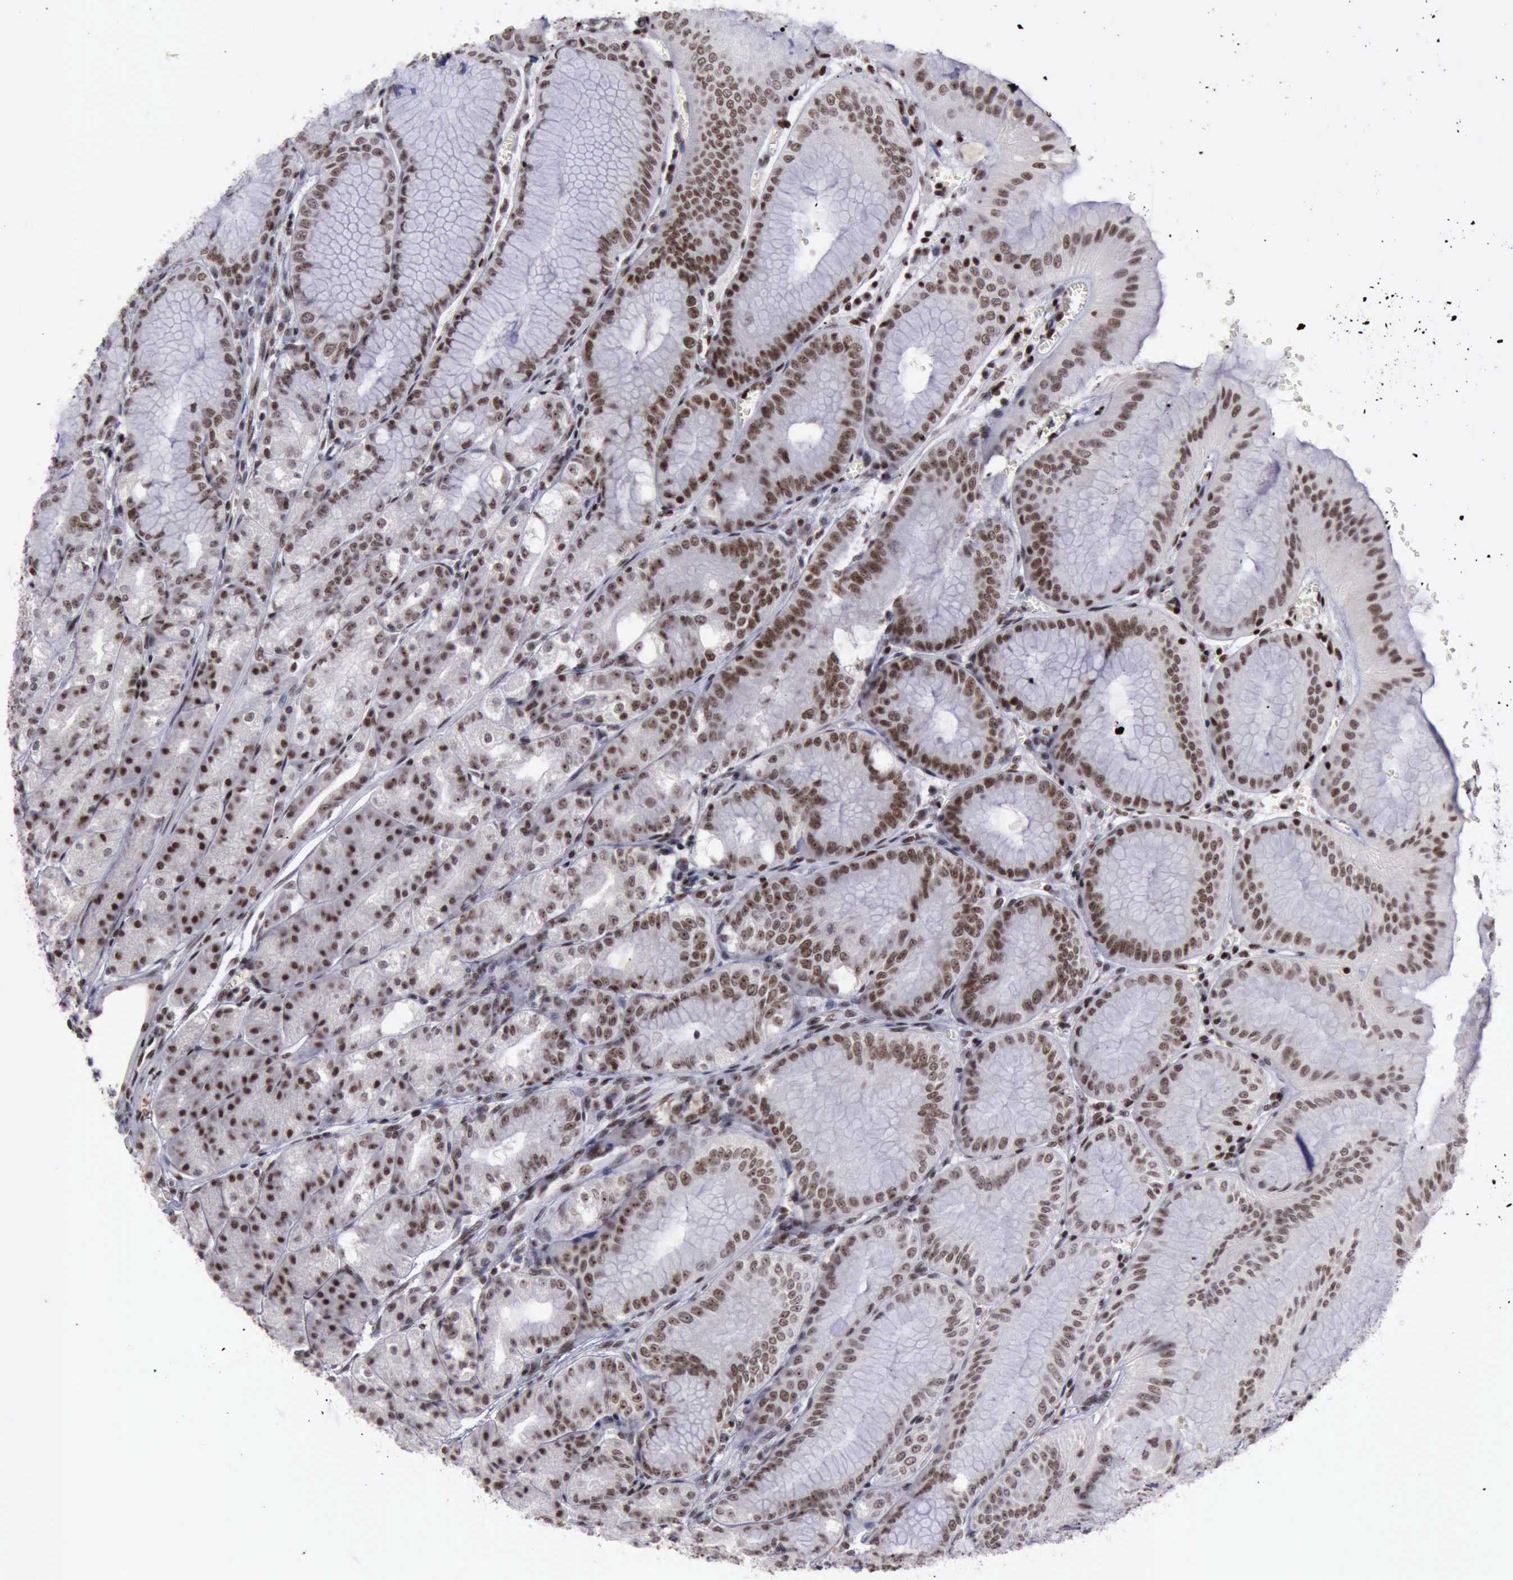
{"staining": {"intensity": "moderate", "quantity": "25%-75%", "location": "nuclear"}, "tissue": "stomach", "cell_type": "Glandular cells", "image_type": "normal", "snomed": [{"axis": "morphology", "description": "Normal tissue, NOS"}, {"axis": "topography", "description": "Stomach, lower"}], "caption": "Glandular cells exhibit medium levels of moderate nuclear expression in about 25%-75% of cells in normal human stomach. Using DAB (brown) and hematoxylin (blue) stains, captured at high magnification using brightfield microscopy.", "gene": "YY1", "patient": {"sex": "male", "age": 71}}